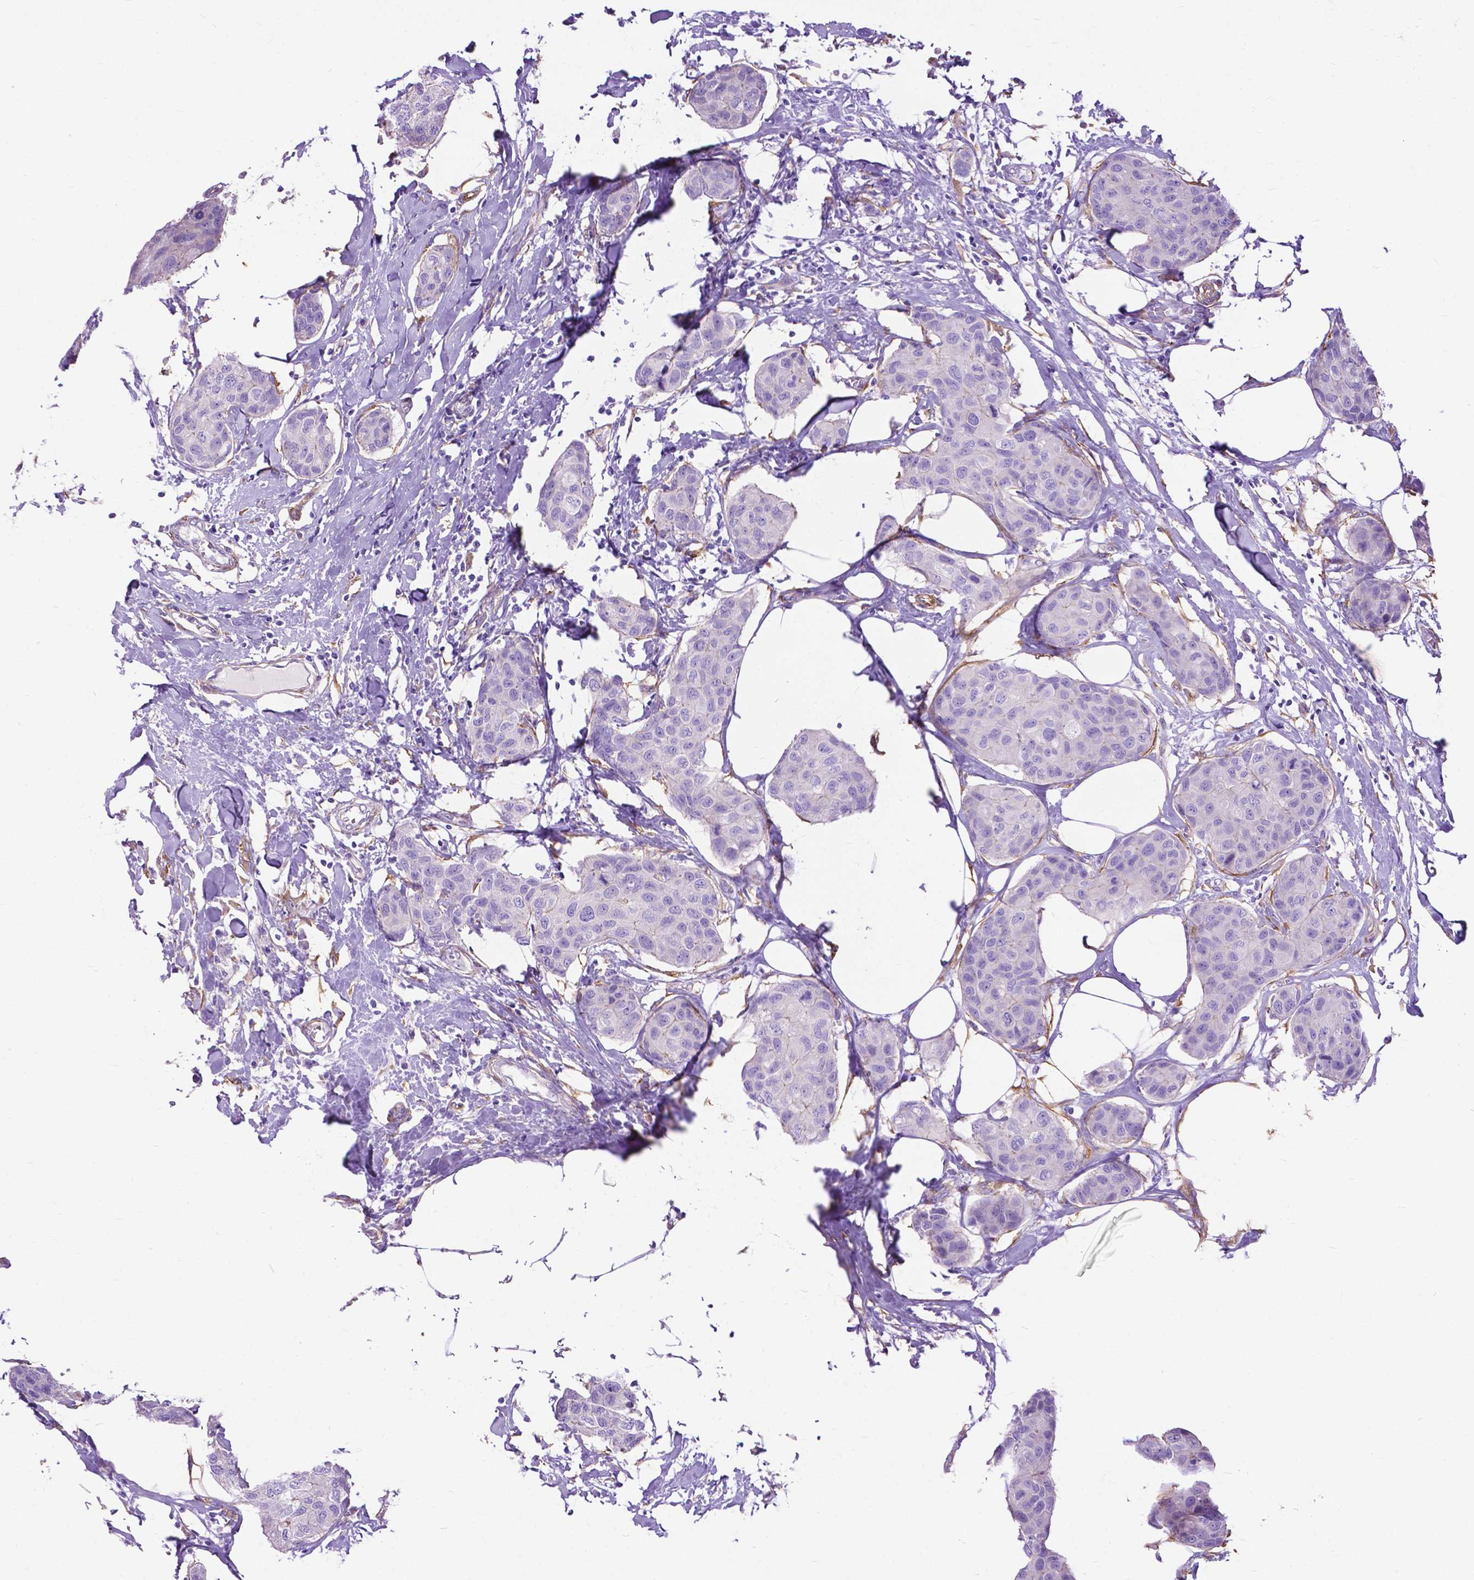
{"staining": {"intensity": "negative", "quantity": "none", "location": "none"}, "tissue": "breast cancer", "cell_type": "Tumor cells", "image_type": "cancer", "snomed": [{"axis": "morphology", "description": "Duct carcinoma"}, {"axis": "topography", "description": "Breast"}], "caption": "Histopathology image shows no significant protein staining in tumor cells of invasive ductal carcinoma (breast). (DAB (3,3'-diaminobenzidine) immunohistochemistry, high magnification).", "gene": "PCDHA12", "patient": {"sex": "female", "age": 80}}